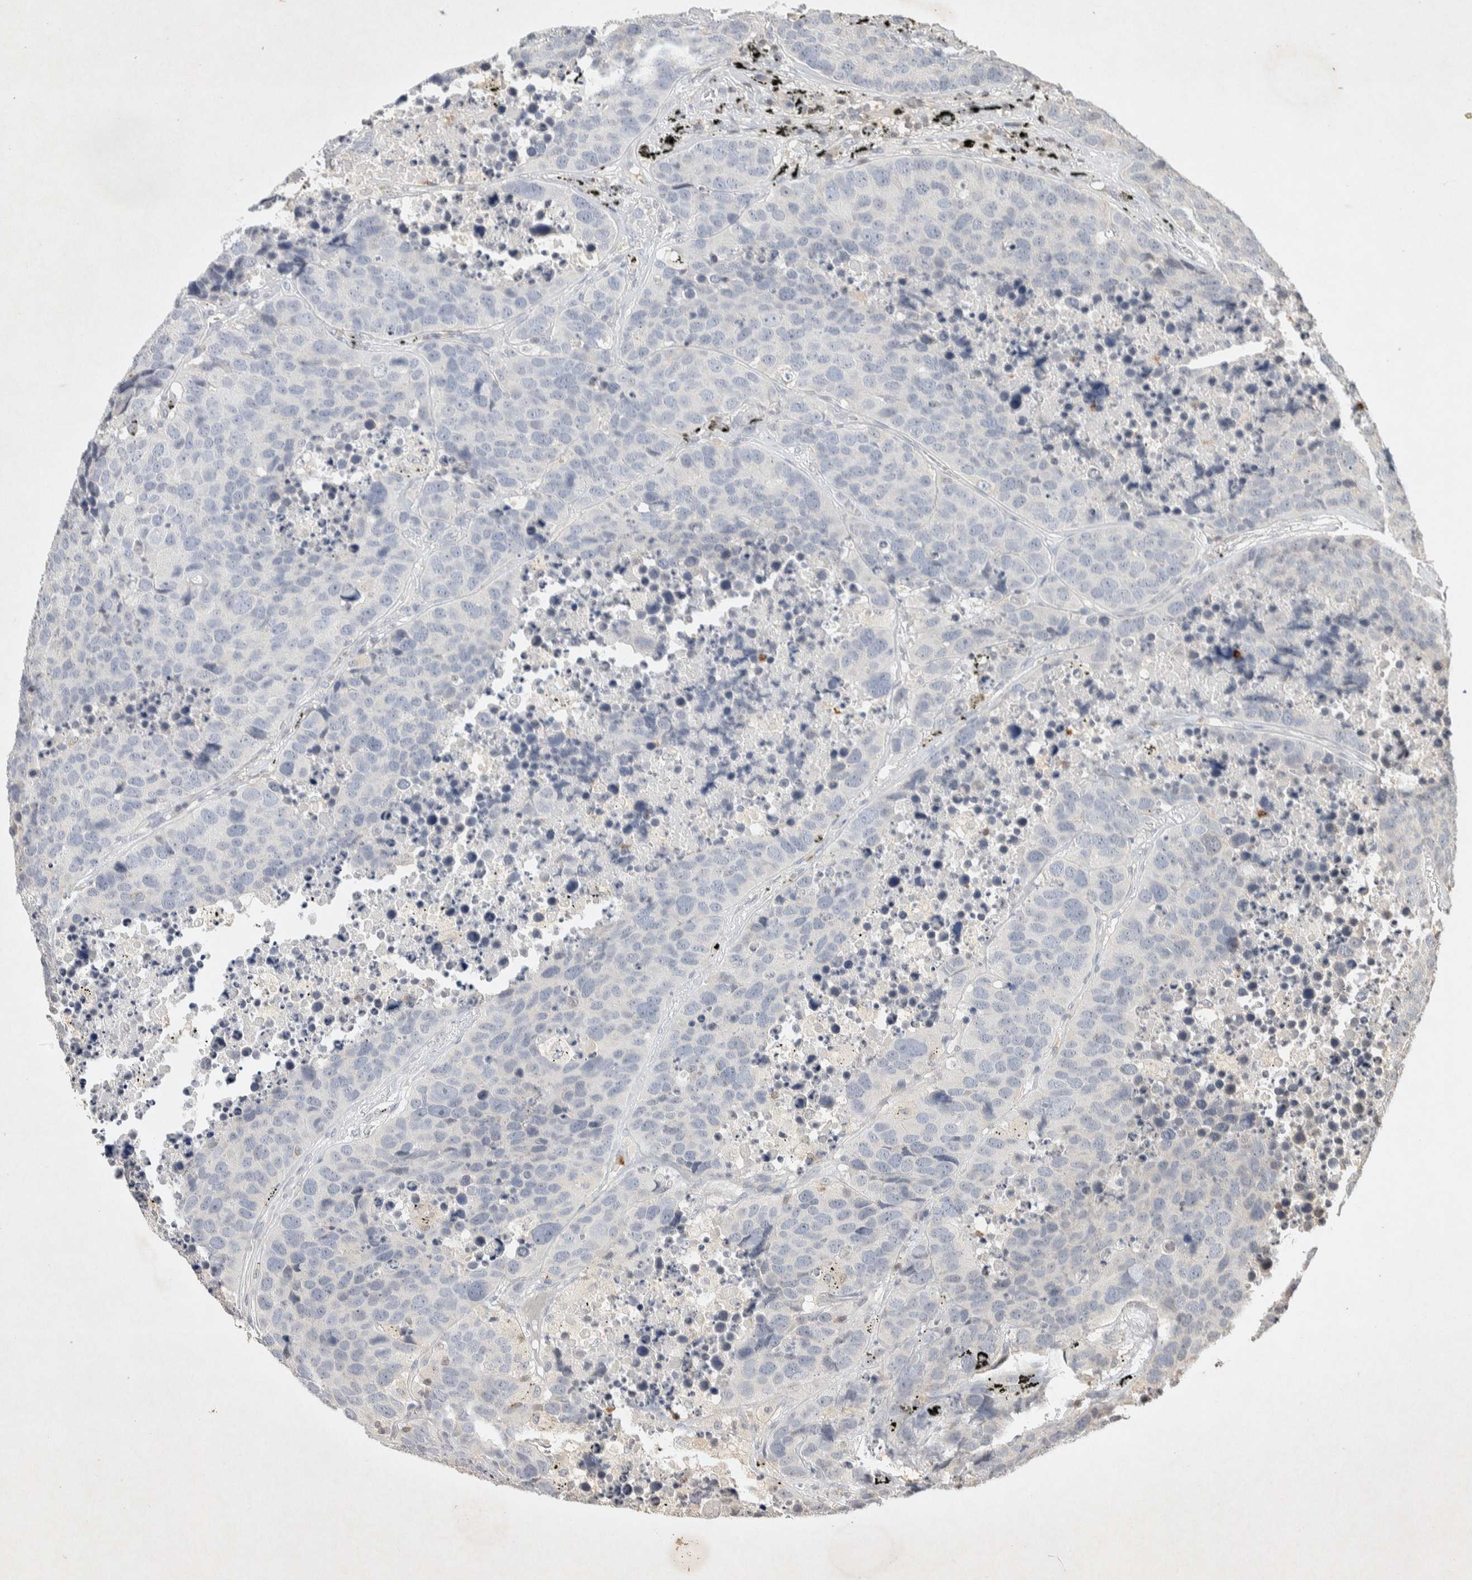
{"staining": {"intensity": "negative", "quantity": "none", "location": "none"}, "tissue": "carcinoid", "cell_type": "Tumor cells", "image_type": "cancer", "snomed": [{"axis": "morphology", "description": "Carcinoid, malignant, NOS"}, {"axis": "topography", "description": "Lung"}], "caption": "This is an IHC image of carcinoid (malignant). There is no staining in tumor cells.", "gene": "RAC2", "patient": {"sex": "male", "age": 60}}